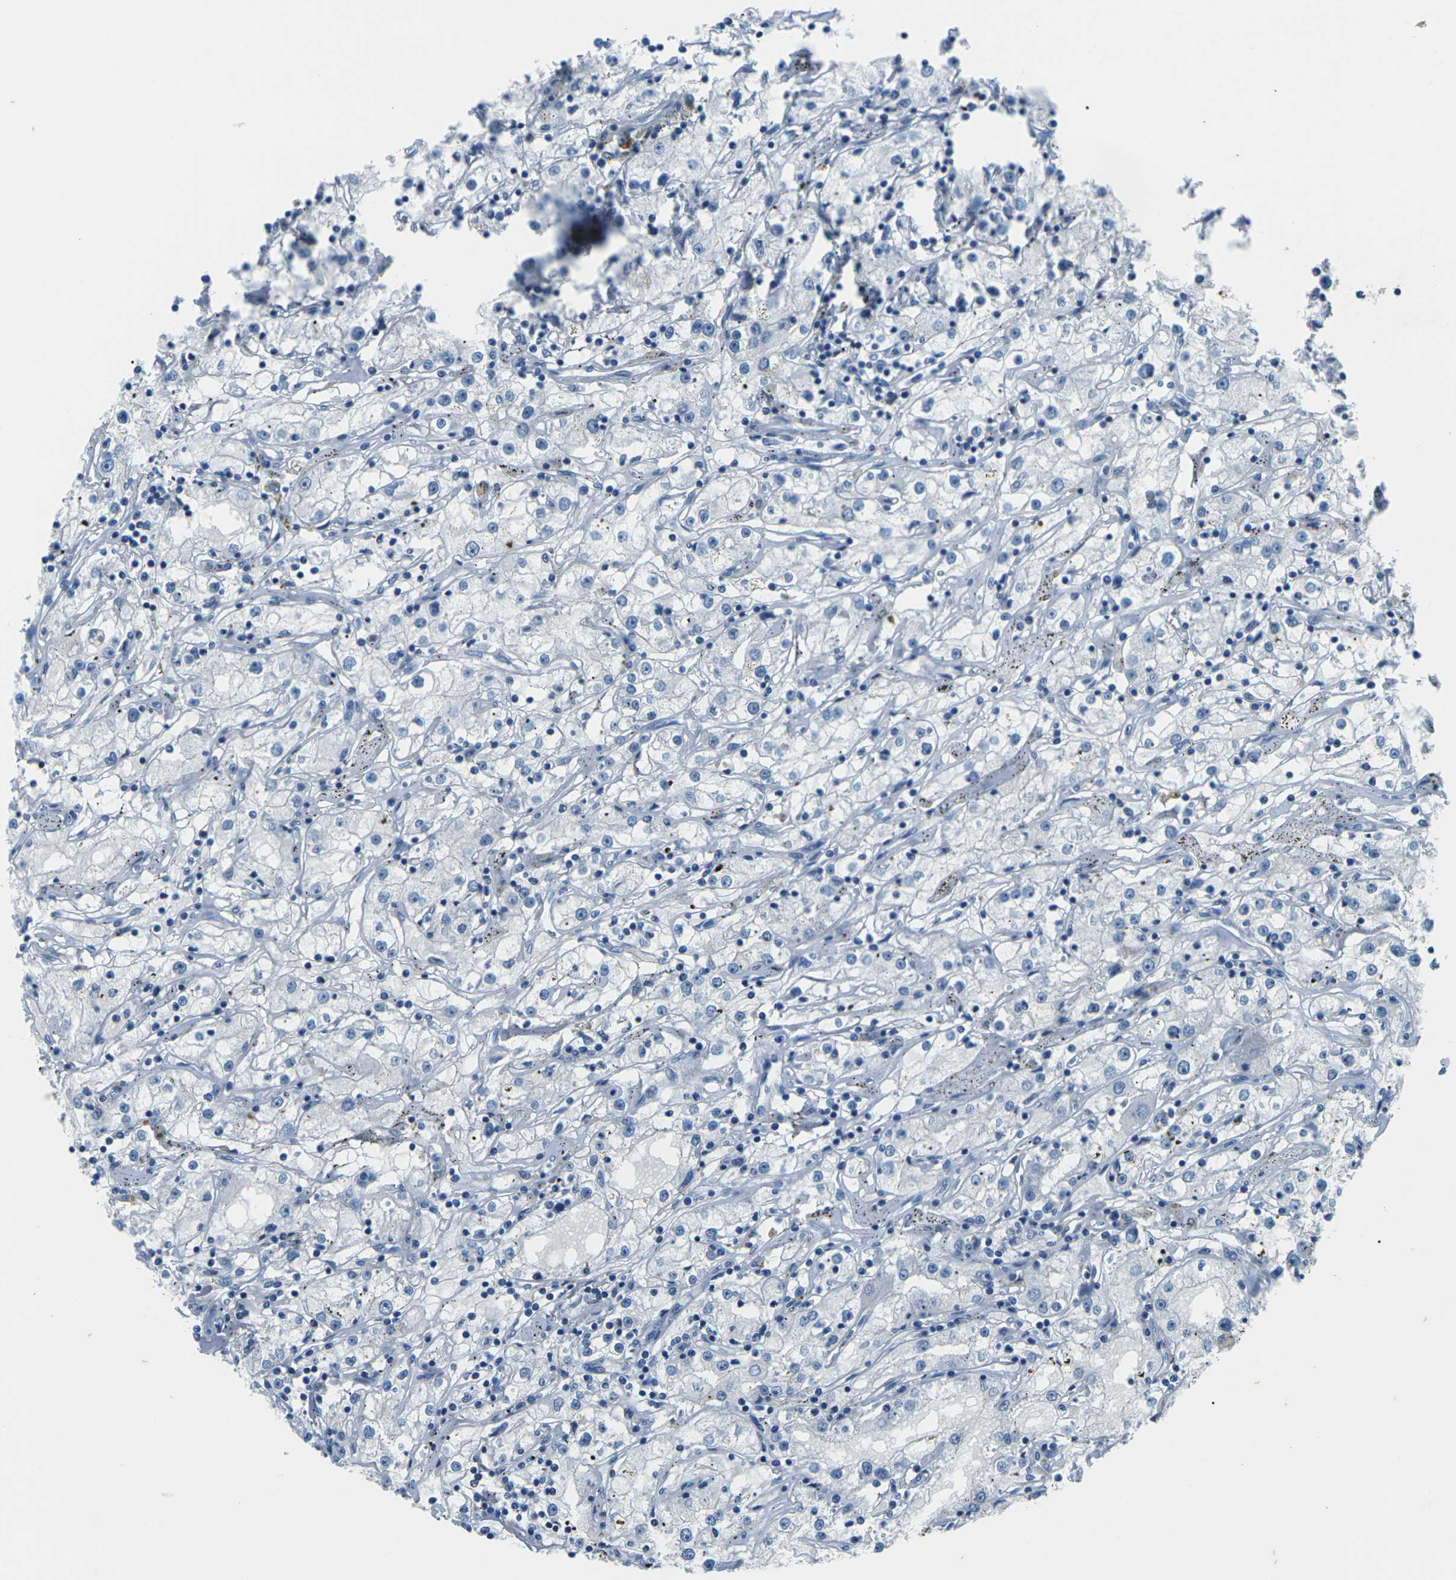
{"staining": {"intensity": "negative", "quantity": "none", "location": "none"}, "tissue": "renal cancer", "cell_type": "Tumor cells", "image_type": "cancer", "snomed": [{"axis": "morphology", "description": "Adenocarcinoma, NOS"}, {"axis": "topography", "description": "Kidney"}], "caption": "The image shows no staining of tumor cells in renal cancer (adenocarcinoma).", "gene": "UMOD", "patient": {"sex": "male", "age": 56}}